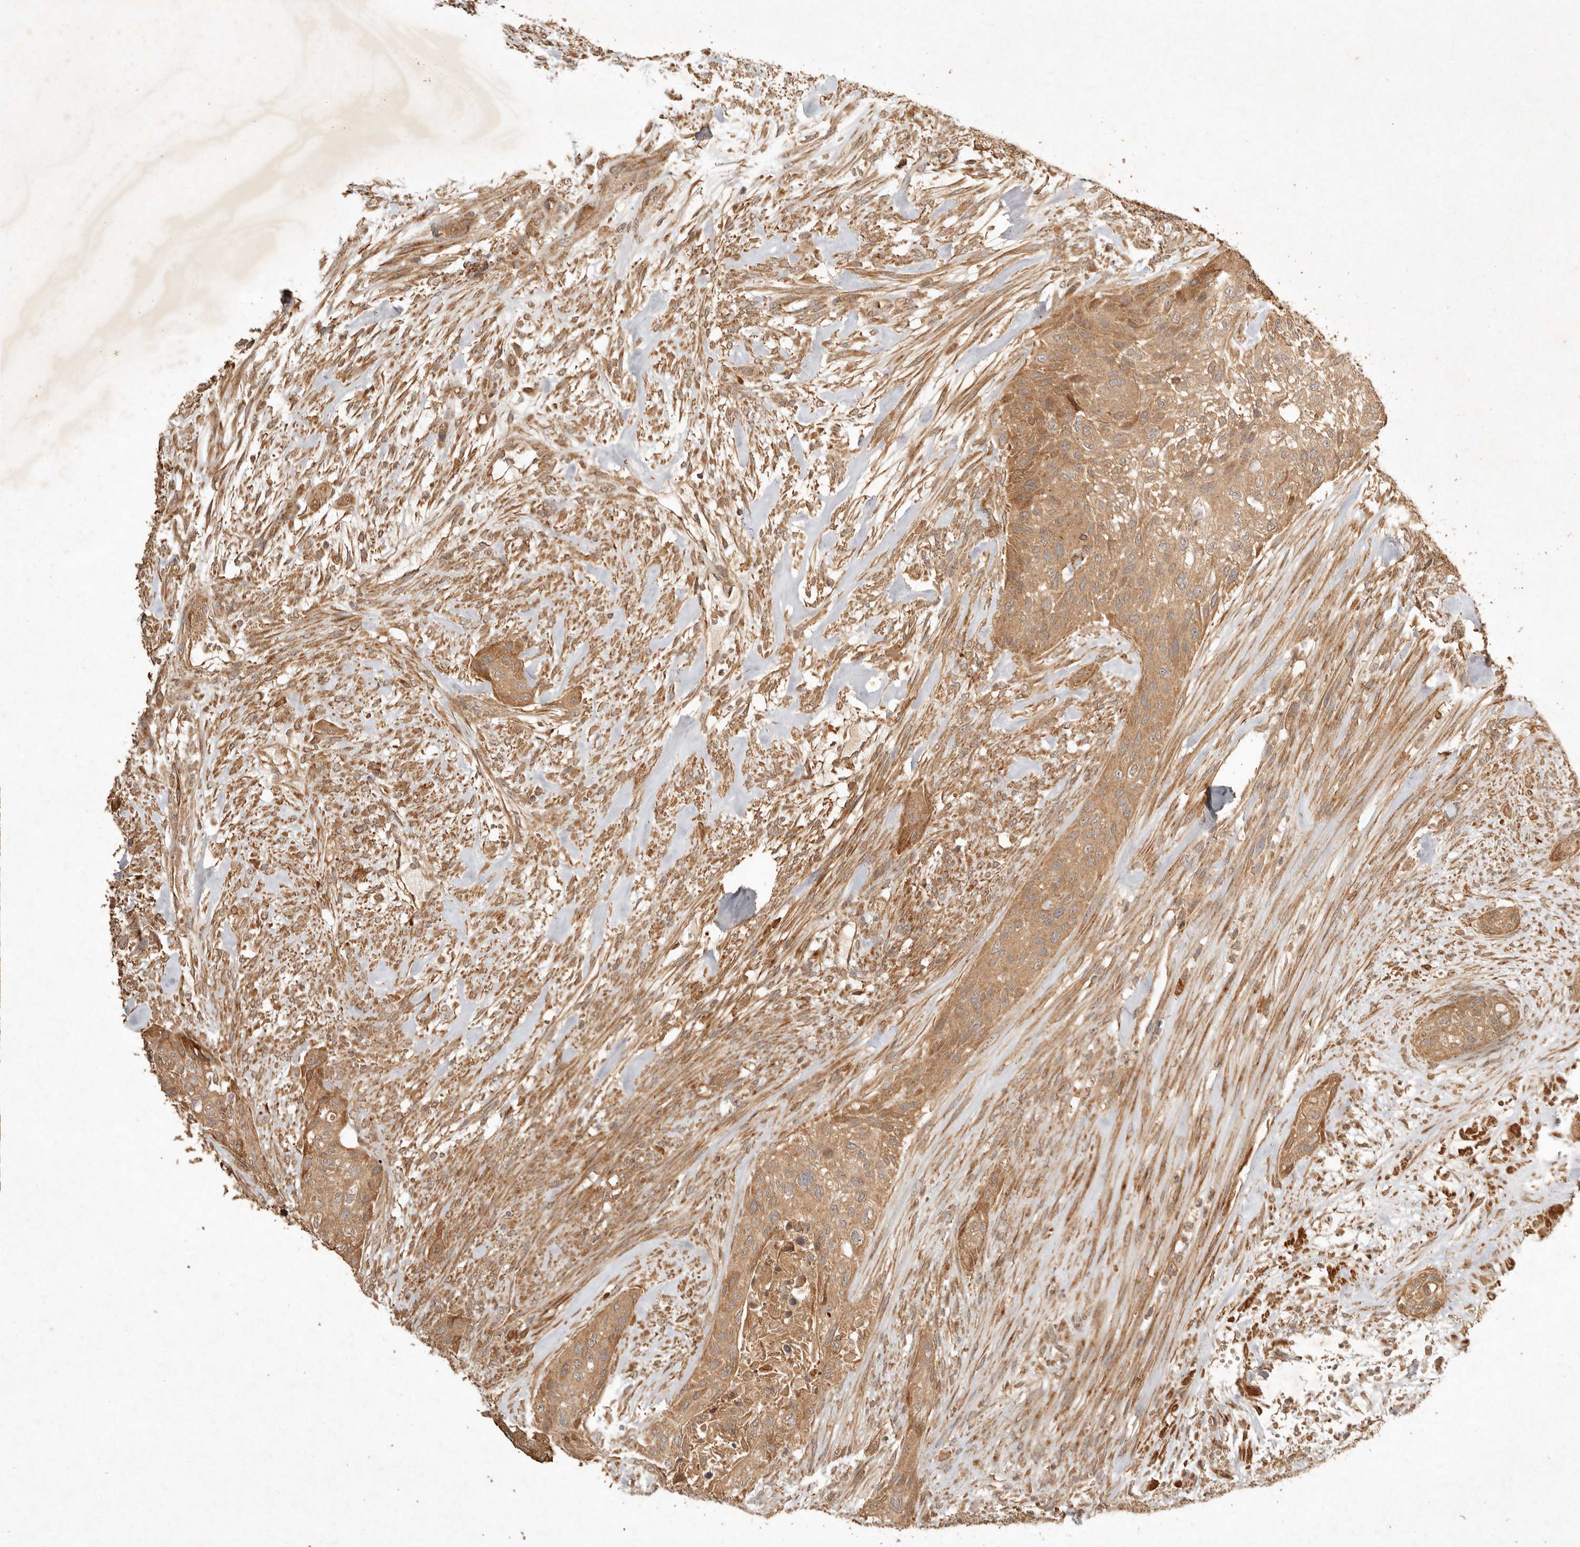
{"staining": {"intensity": "moderate", "quantity": ">75%", "location": "cytoplasmic/membranous"}, "tissue": "urothelial cancer", "cell_type": "Tumor cells", "image_type": "cancer", "snomed": [{"axis": "morphology", "description": "Urothelial carcinoma, High grade"}, {"axis": "topography", "description": "Urinary bladder"}], "caption": "A brown stain highlights moderate cytoplasmic/membranous positivity of a protein in urothelial cancer tumor cells.", "gene": "CLEC4C", "patient": {"sex": "male", "age": 35}}